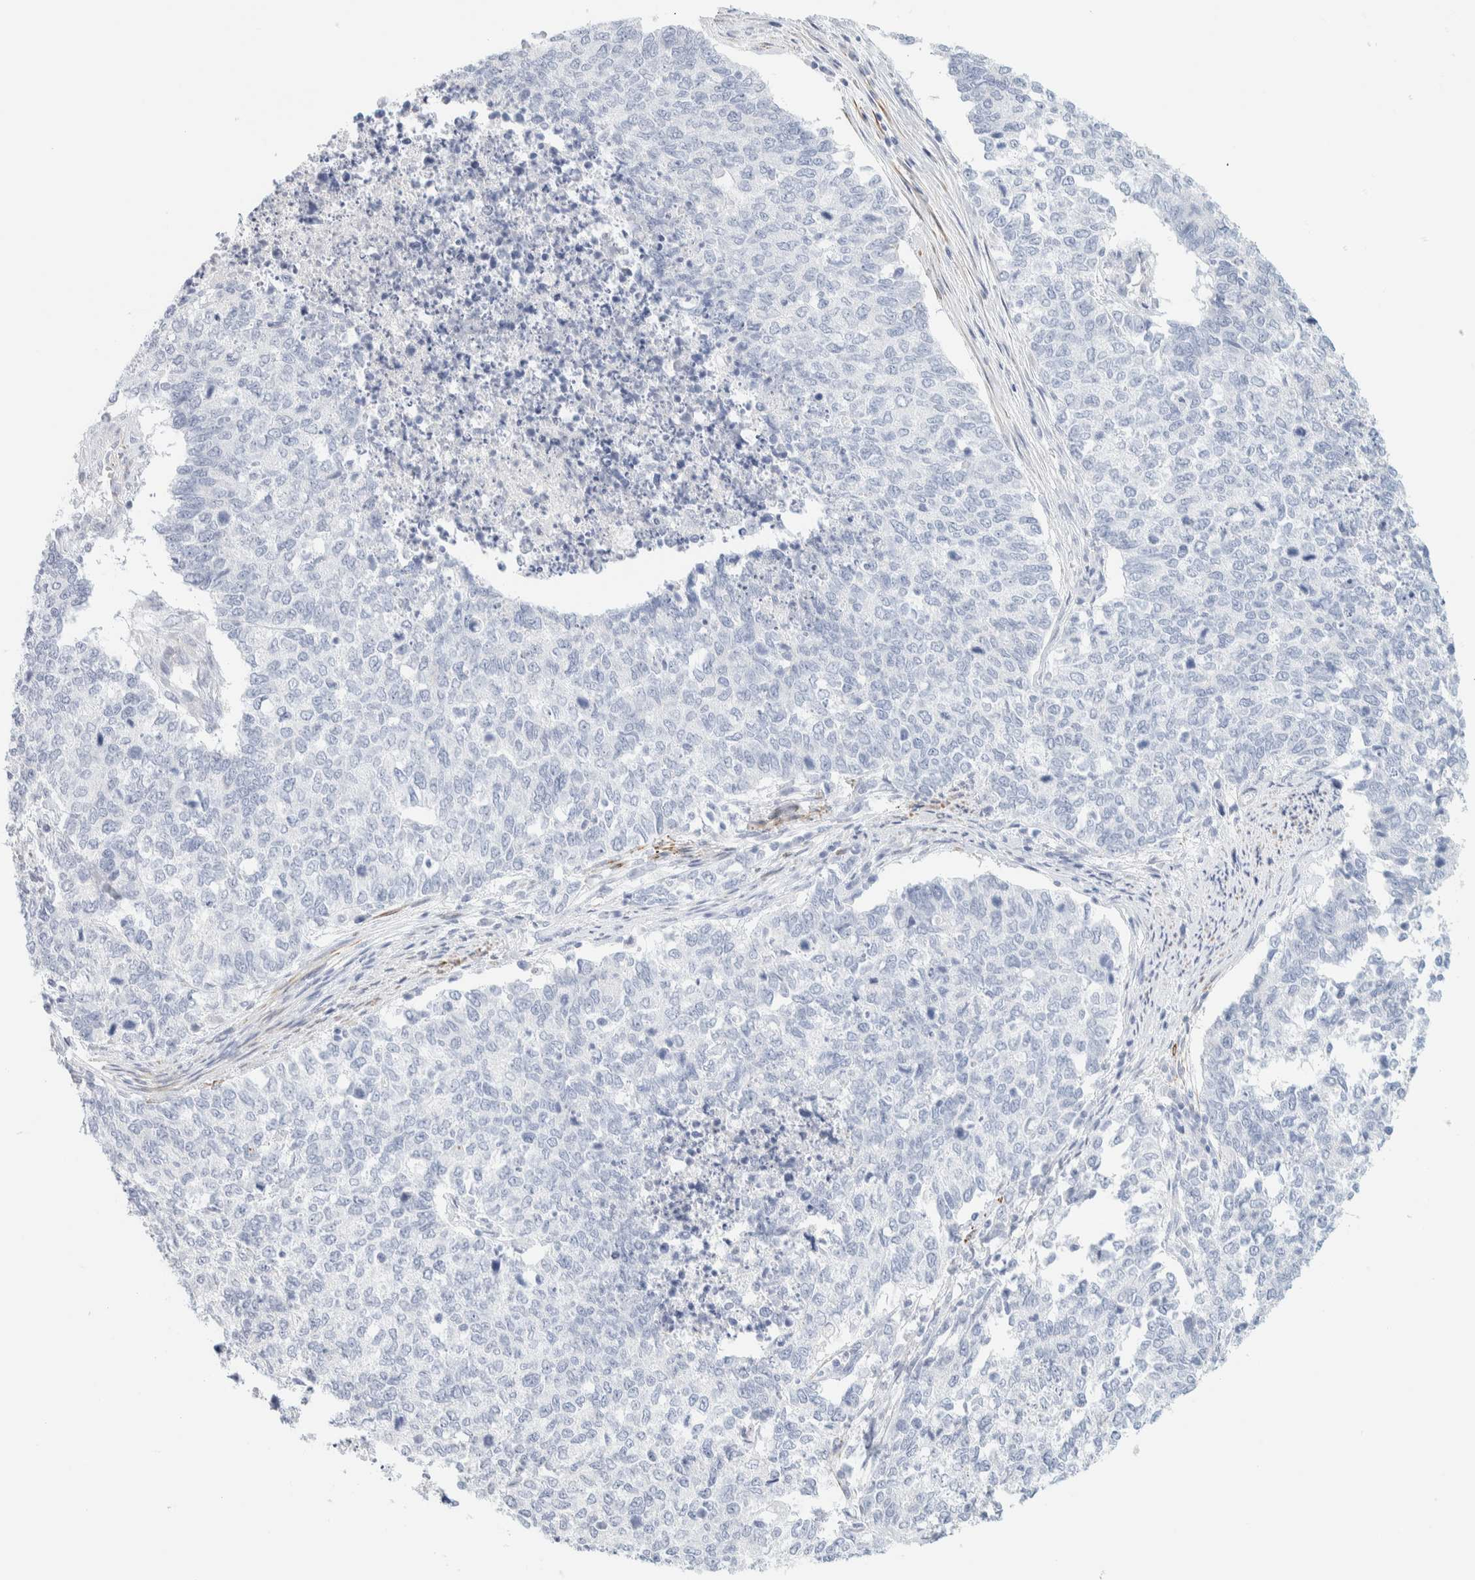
{"staining": {"intensity": "negative", "quantity": "none", "location": "none"}, "tissue": "cervical cancer", "cell_type": "Tumor cells", "image_type": "cancer", "snomed": [{"axis": "morphology", "description": "Squamous cell carcinoma, NOS"}, {"axis": "topography", "description": "Cervix"}], "caption": "Cervical squamous cell carcinoma was stained to show a protein in brown. There is no significant expression in tumor cells. (DAB (3,3'-diaminobenzidine) immunohistochemistry, high magnification).", "gene": "AFMID", "patient": {"sex": "female", "age": 63}}